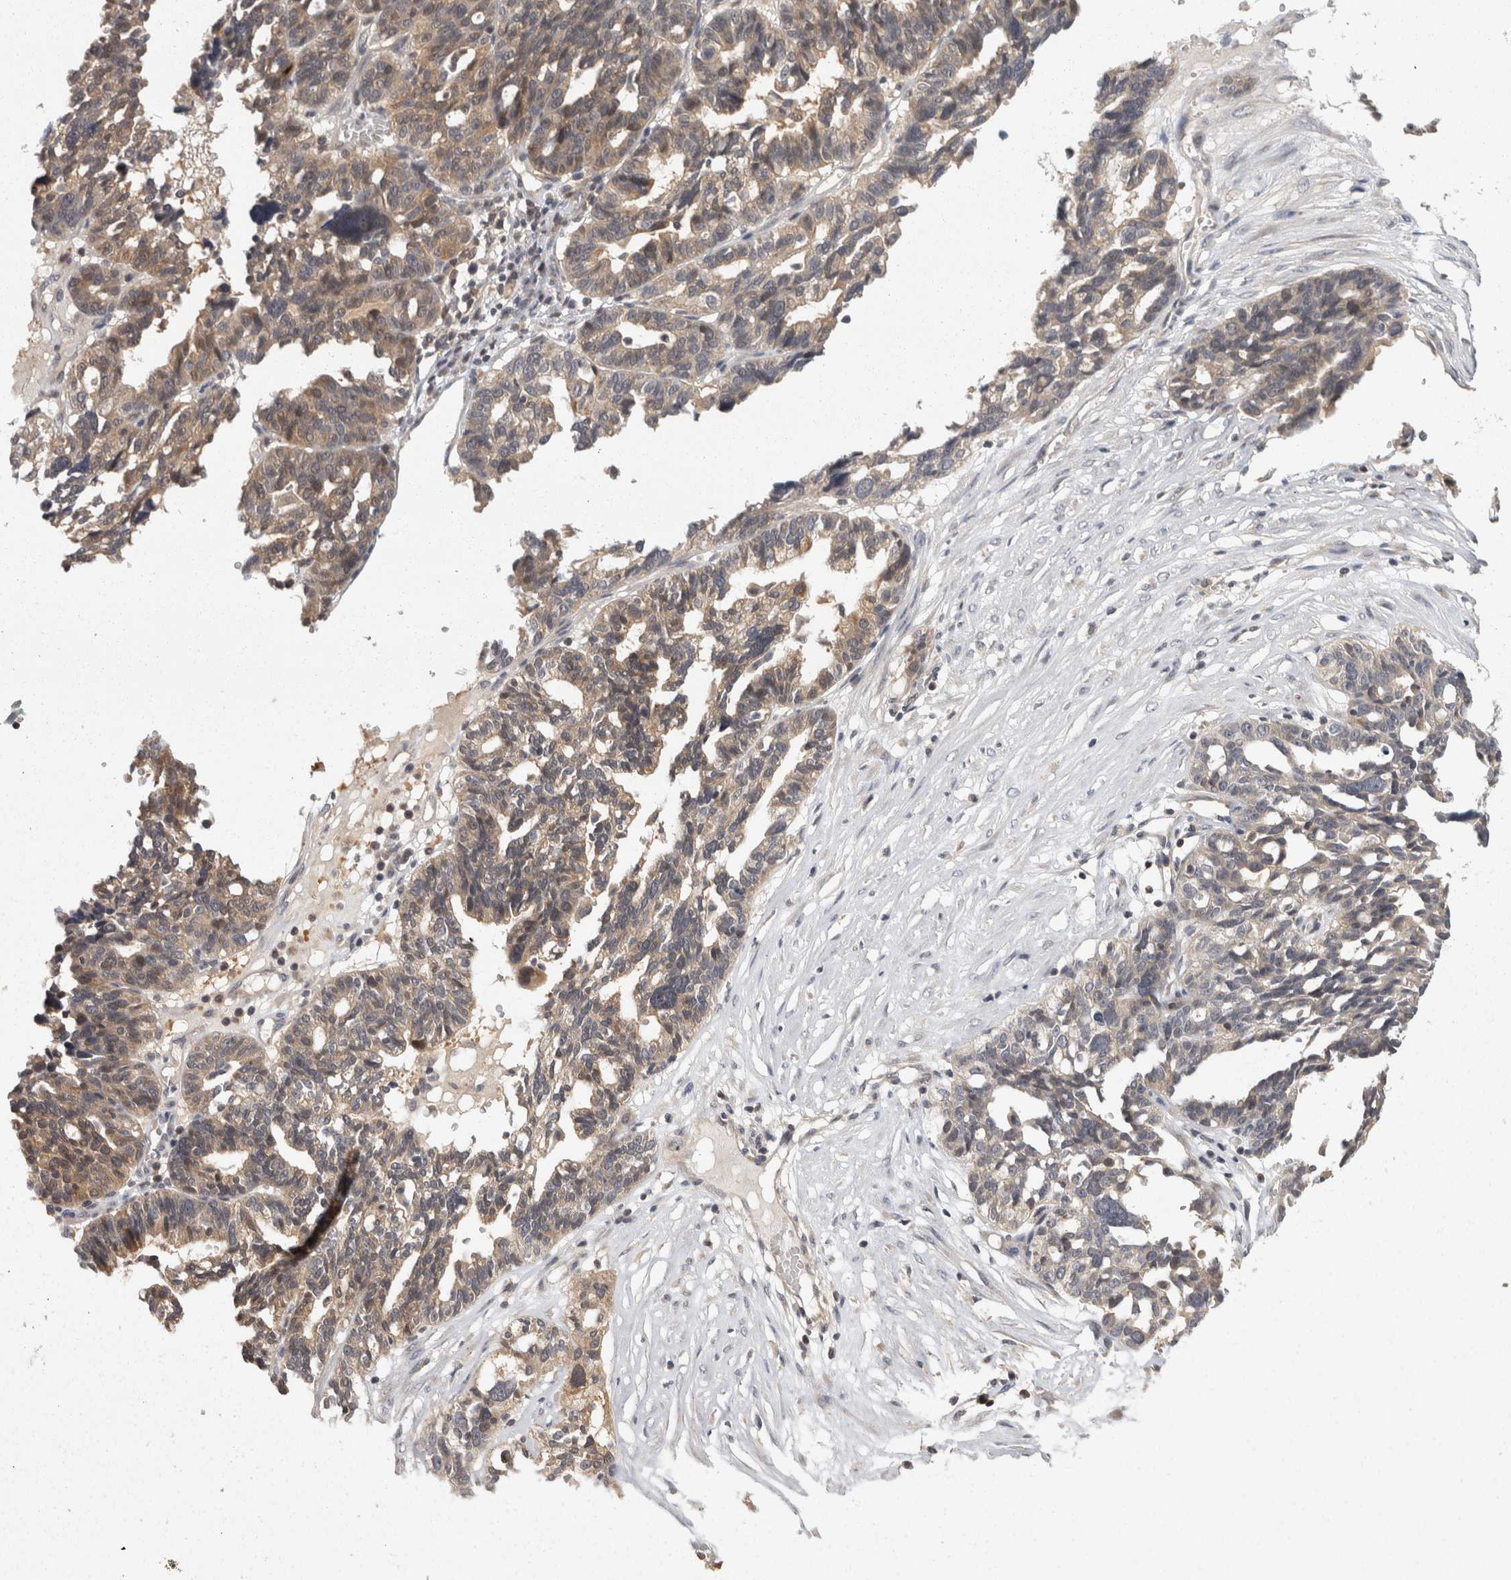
{"staining": {"intensity": "moderate", "quantity": "25%-75%", "location": "cytoplasmic/membranous"}, "tissue": "ovarian cancer", "cell_type": "Tumor cells", "image_type": "cancer", "snomed": [{"axis": "morphology", "description": "Cystadenocarcinoma, serous, NOS"}, {"axis": "topography", "description": "Ovary"}], "caption": "The image reveals a brown stain indicating the presence of a protein in the cytoplasmic/membranous of tumor cells in ovarian cancer. (IHC, brightfield microscopy, high magnification).", "gene": "ACAT2", "patient": {"sex": "female", "age": 59}}